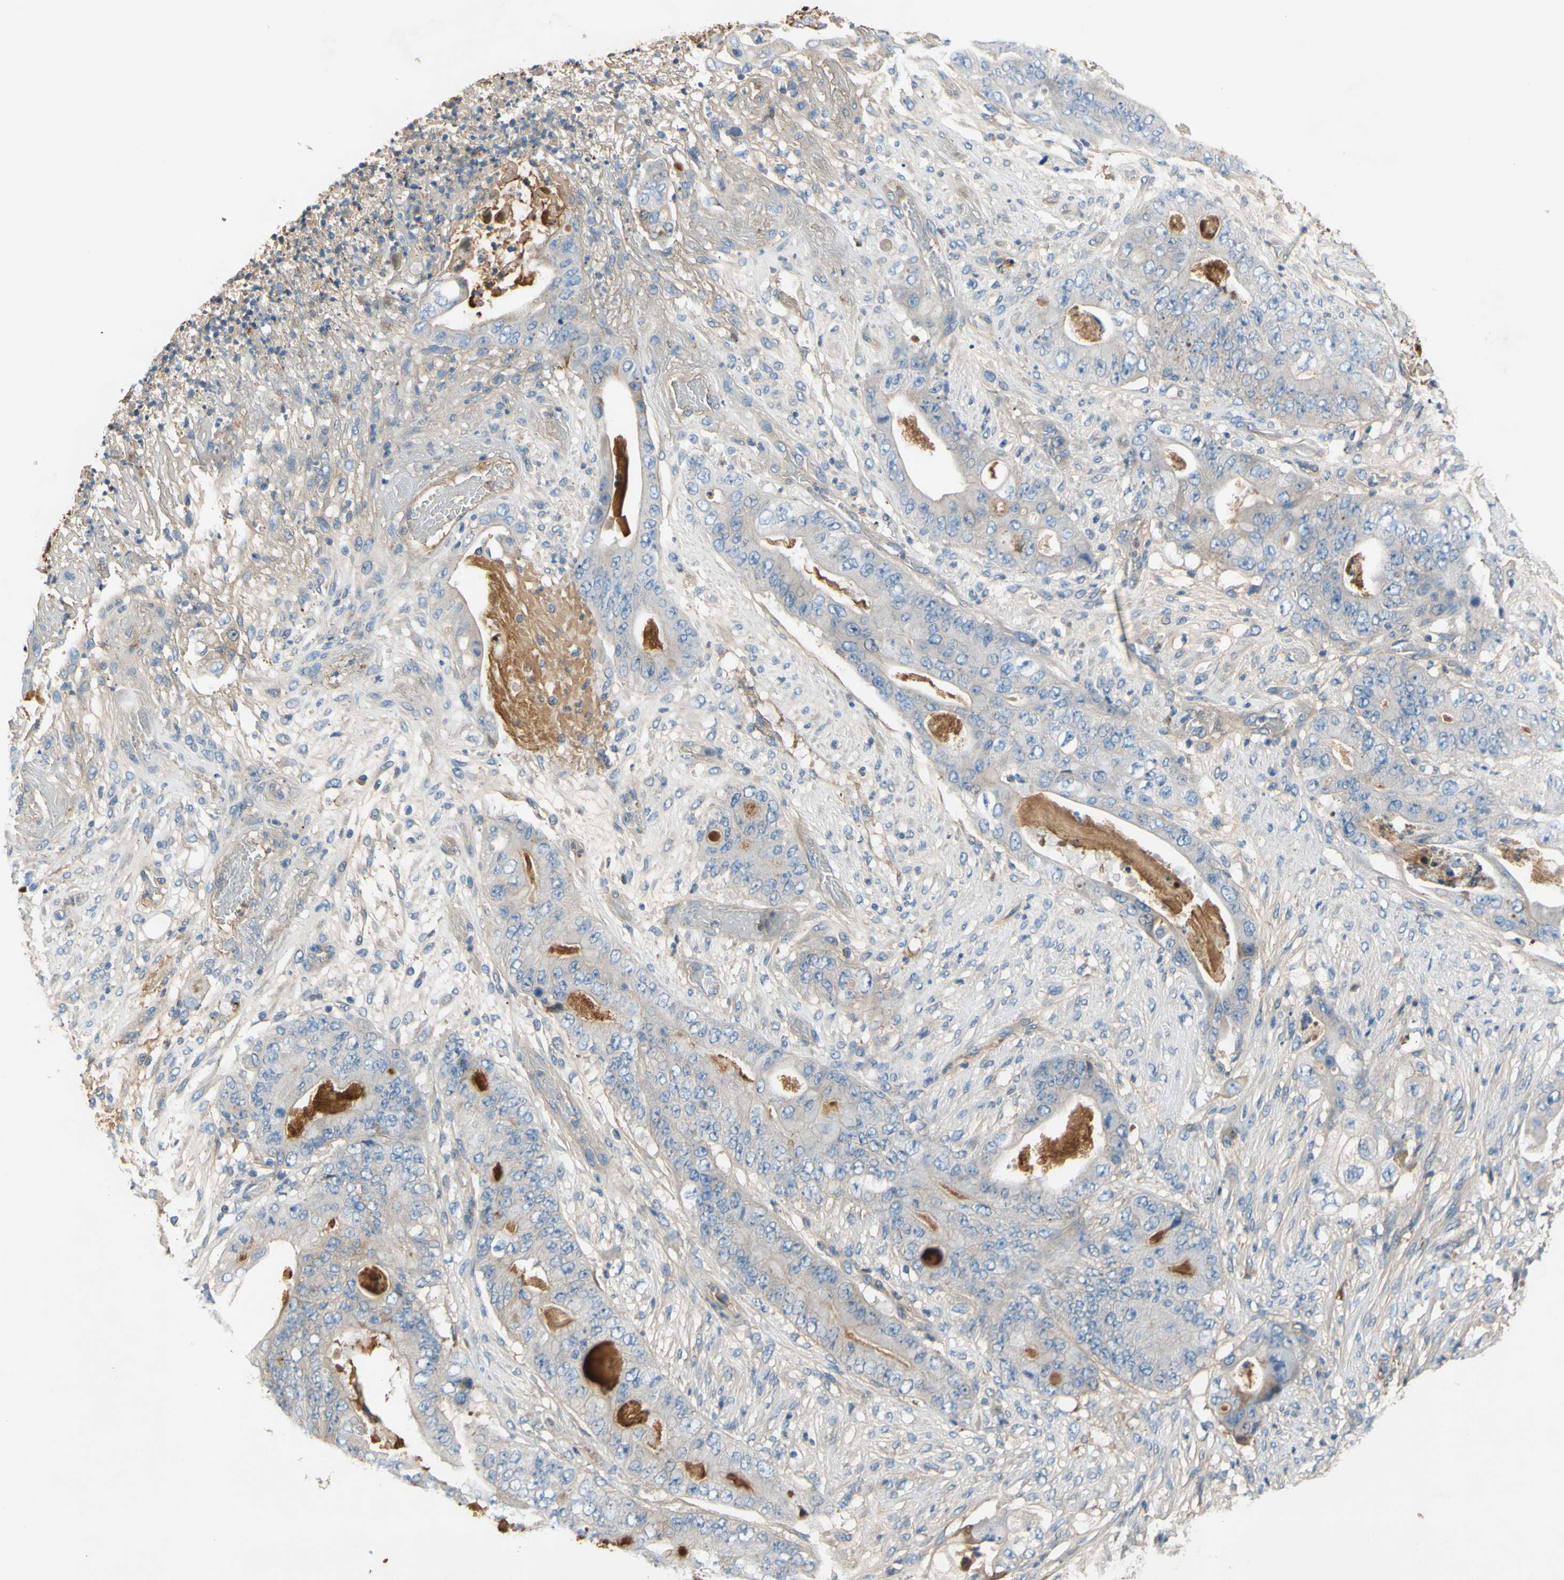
{"staining": {"intensity": "weak", "quantity": "<25%", "location": "cytoplasmic/membranous"}, "tissue": "stomach cancer", "cell_type": "Tumor cells", "image_type": "cancer", "snomed": [{"axis": "morphology", "description": "Adenocarcinoma, NOS"}, {"axis": "topography", "description": "Stomach"}], "caption": "Immunohistochemistry image of neoplastic tissue: human adenocarcinoma (stomach) stained with DAB reveals no significant protein positivity in tumor cells. Brightfield microscopy of immunohistochemistry (IHC) stained with DAB (brown) and hematoxylin (blue), captured at high magnification.", "gene": "TIMP2", "patient": {"sex": "female", "age": 73}}